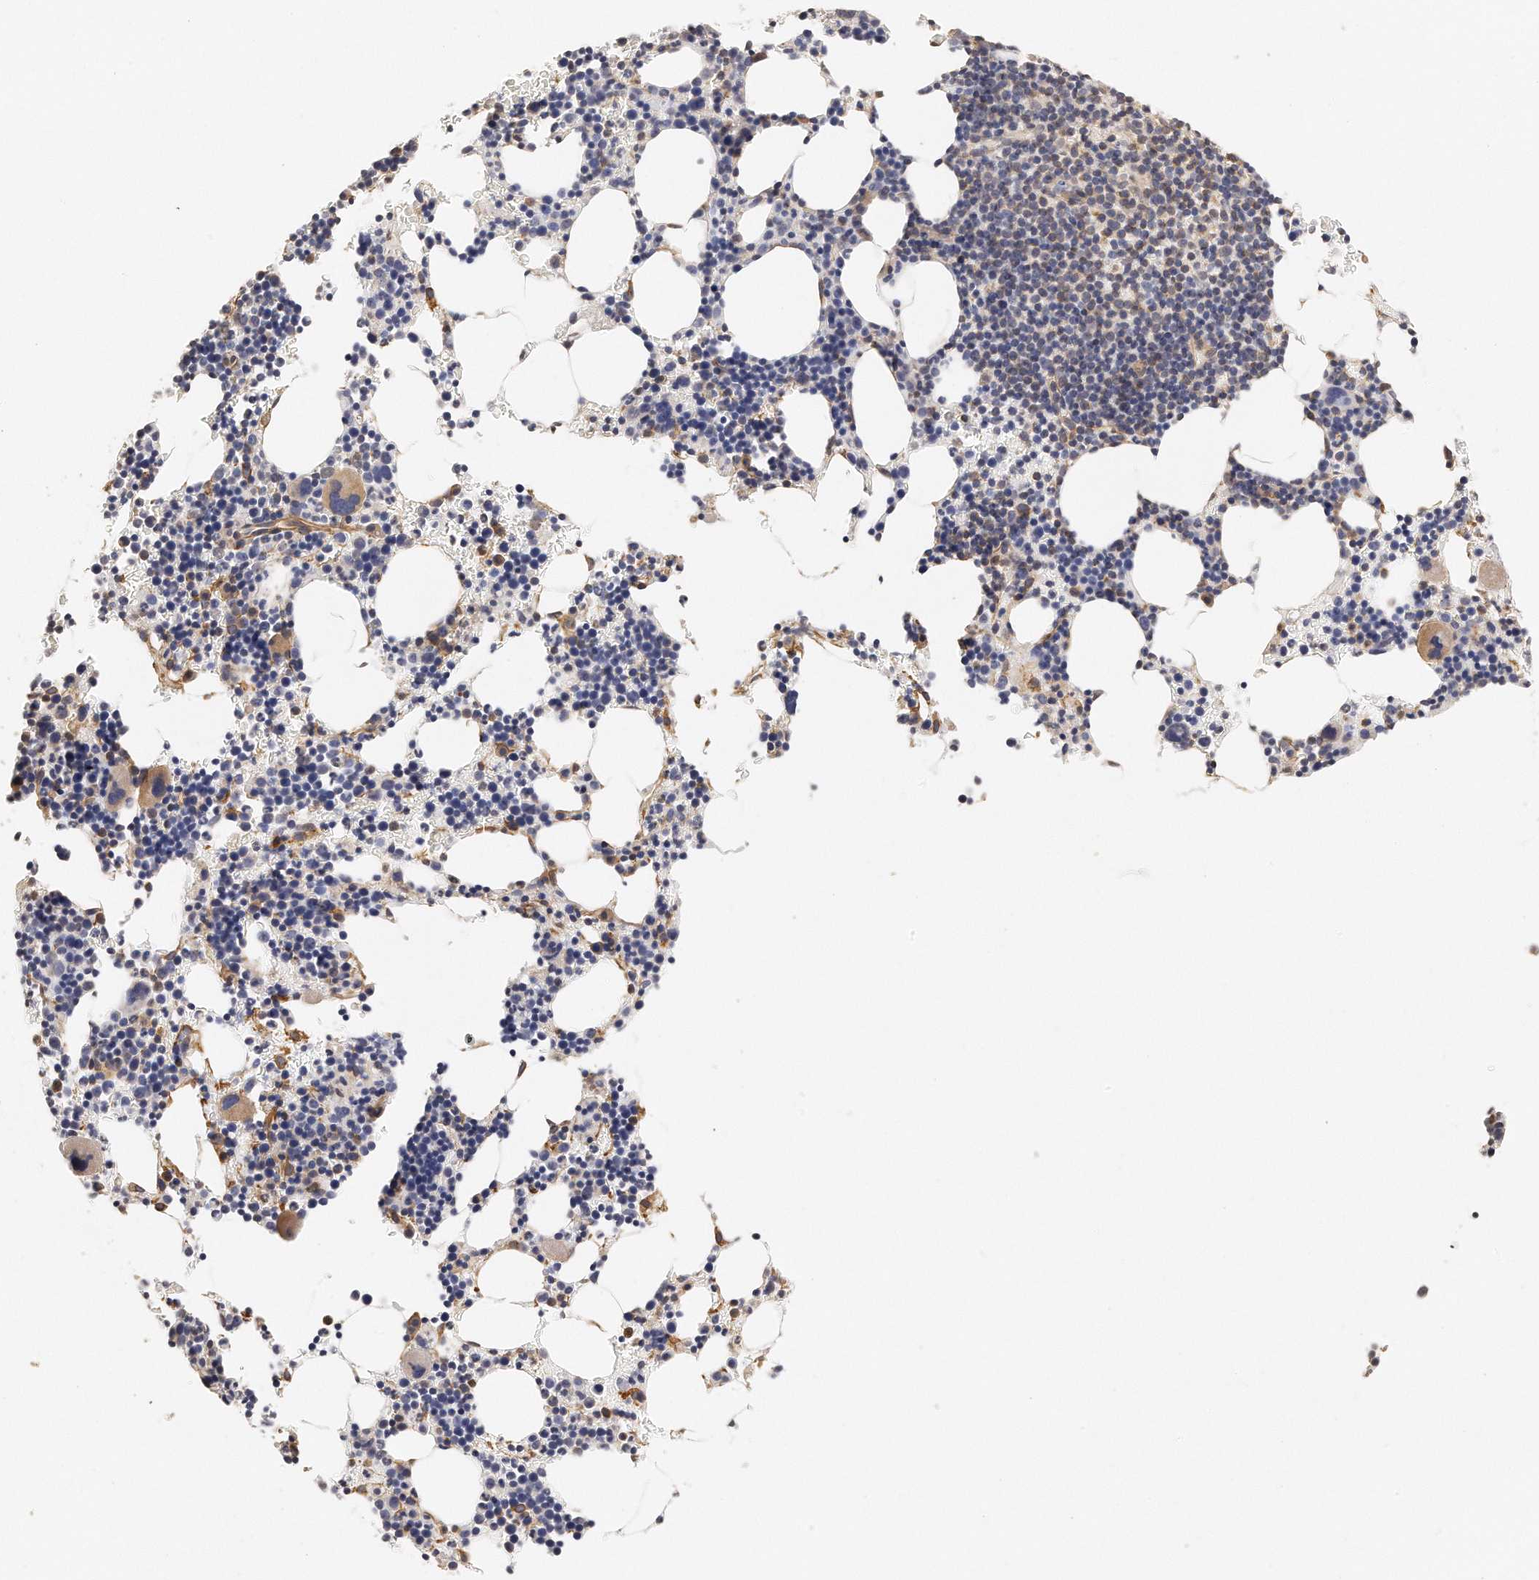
{"staining": {"intensity": "moderate", "quantity": "<25%", "location": "cytoplasmic/membranous"}, "tissue": "bone marrow", "cell_type": "Hematopoietic cells", "image_type": "normal", "snomed": [{"axis": "morphology", "description": "Normal tissue, NOS"}, {"axis": "topography", "description": "Bone marrow"}], "caption": "Moderate cytoplasmic/membranous staining for a protein is present in approximately <25% of hematopoietic cells of benign bone marrow using IHC.", "gene": "CHST7", "patient": {"sex": "female", "age": 78}}